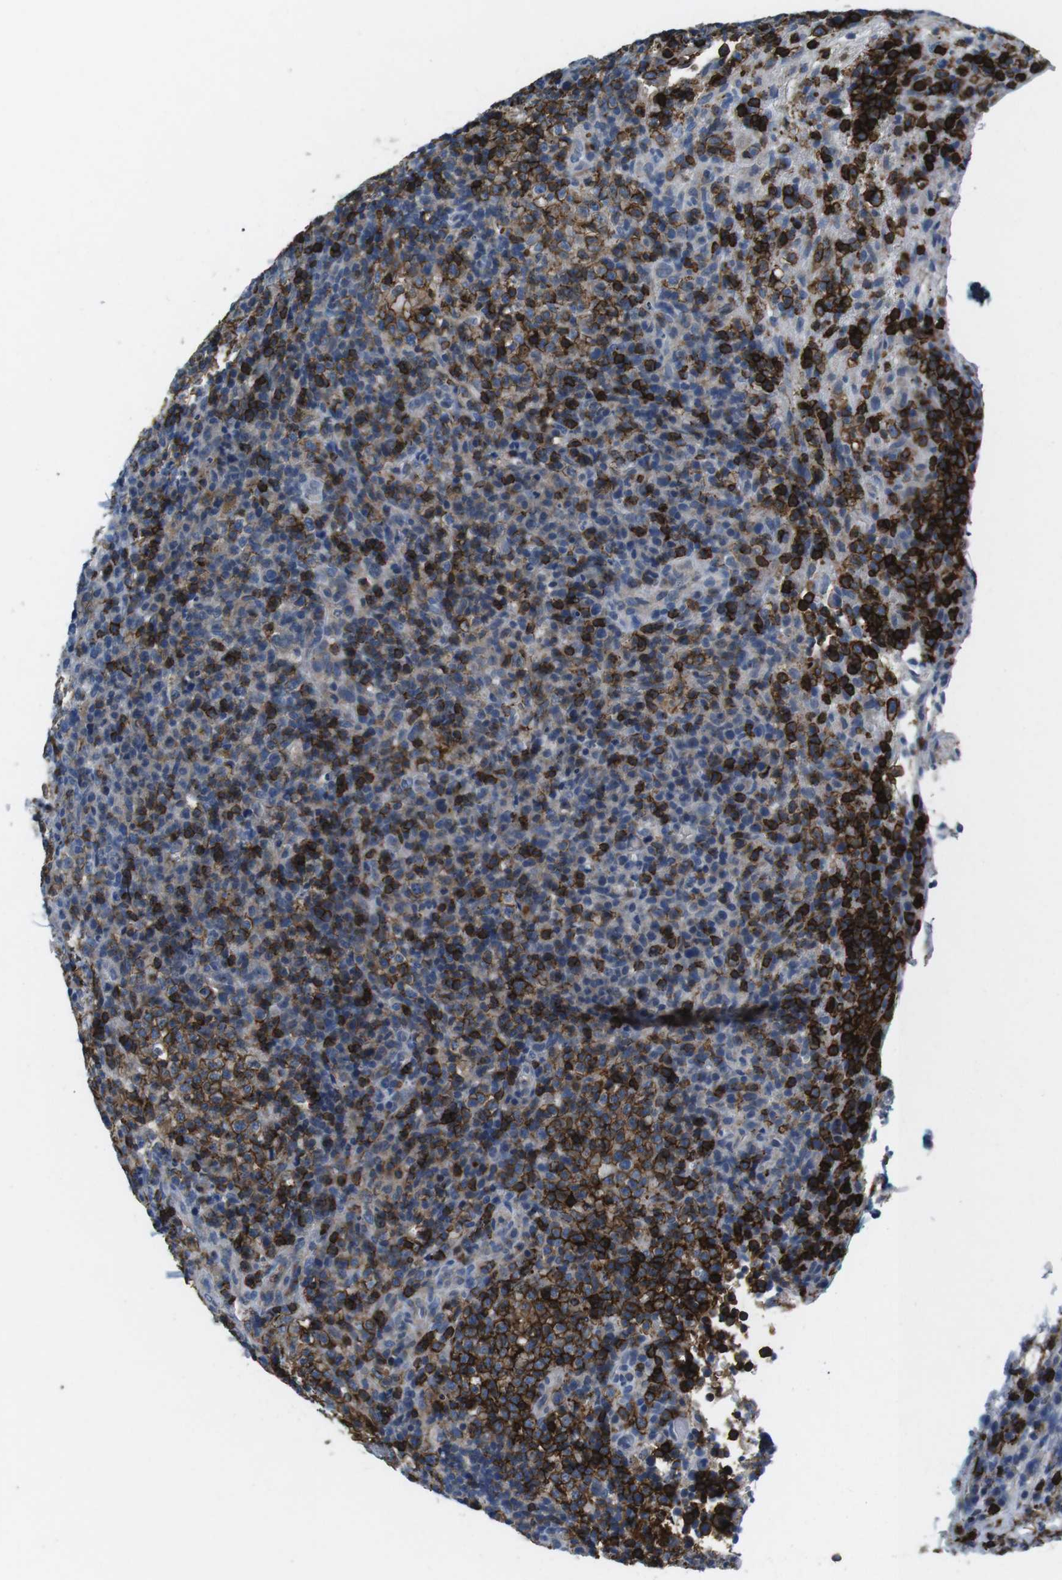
{"staining": {"intensity": "moderate", "quantity": "<25%", "location": "cytoplasmic/membranous"}, "tissue": "lymphoma", "cell_type": "Tumor cells", "image_type": "cancer", "snomed": [{"axis": "morphology", "description": "Malignant lymphoma, non-Hodgkin's type, High grade"}, {"axis": "topography", "description": "Lymph node"}], "caption": "A low amount of moderate cytoplasmic/membranous positivity is appreciated in approximately <25% of tumor cells in high-grade malignant lymphoma, non-Hodgkin's type tissue.", "gene": "CD6", "patient": {"sex": "female", "age": 76}}